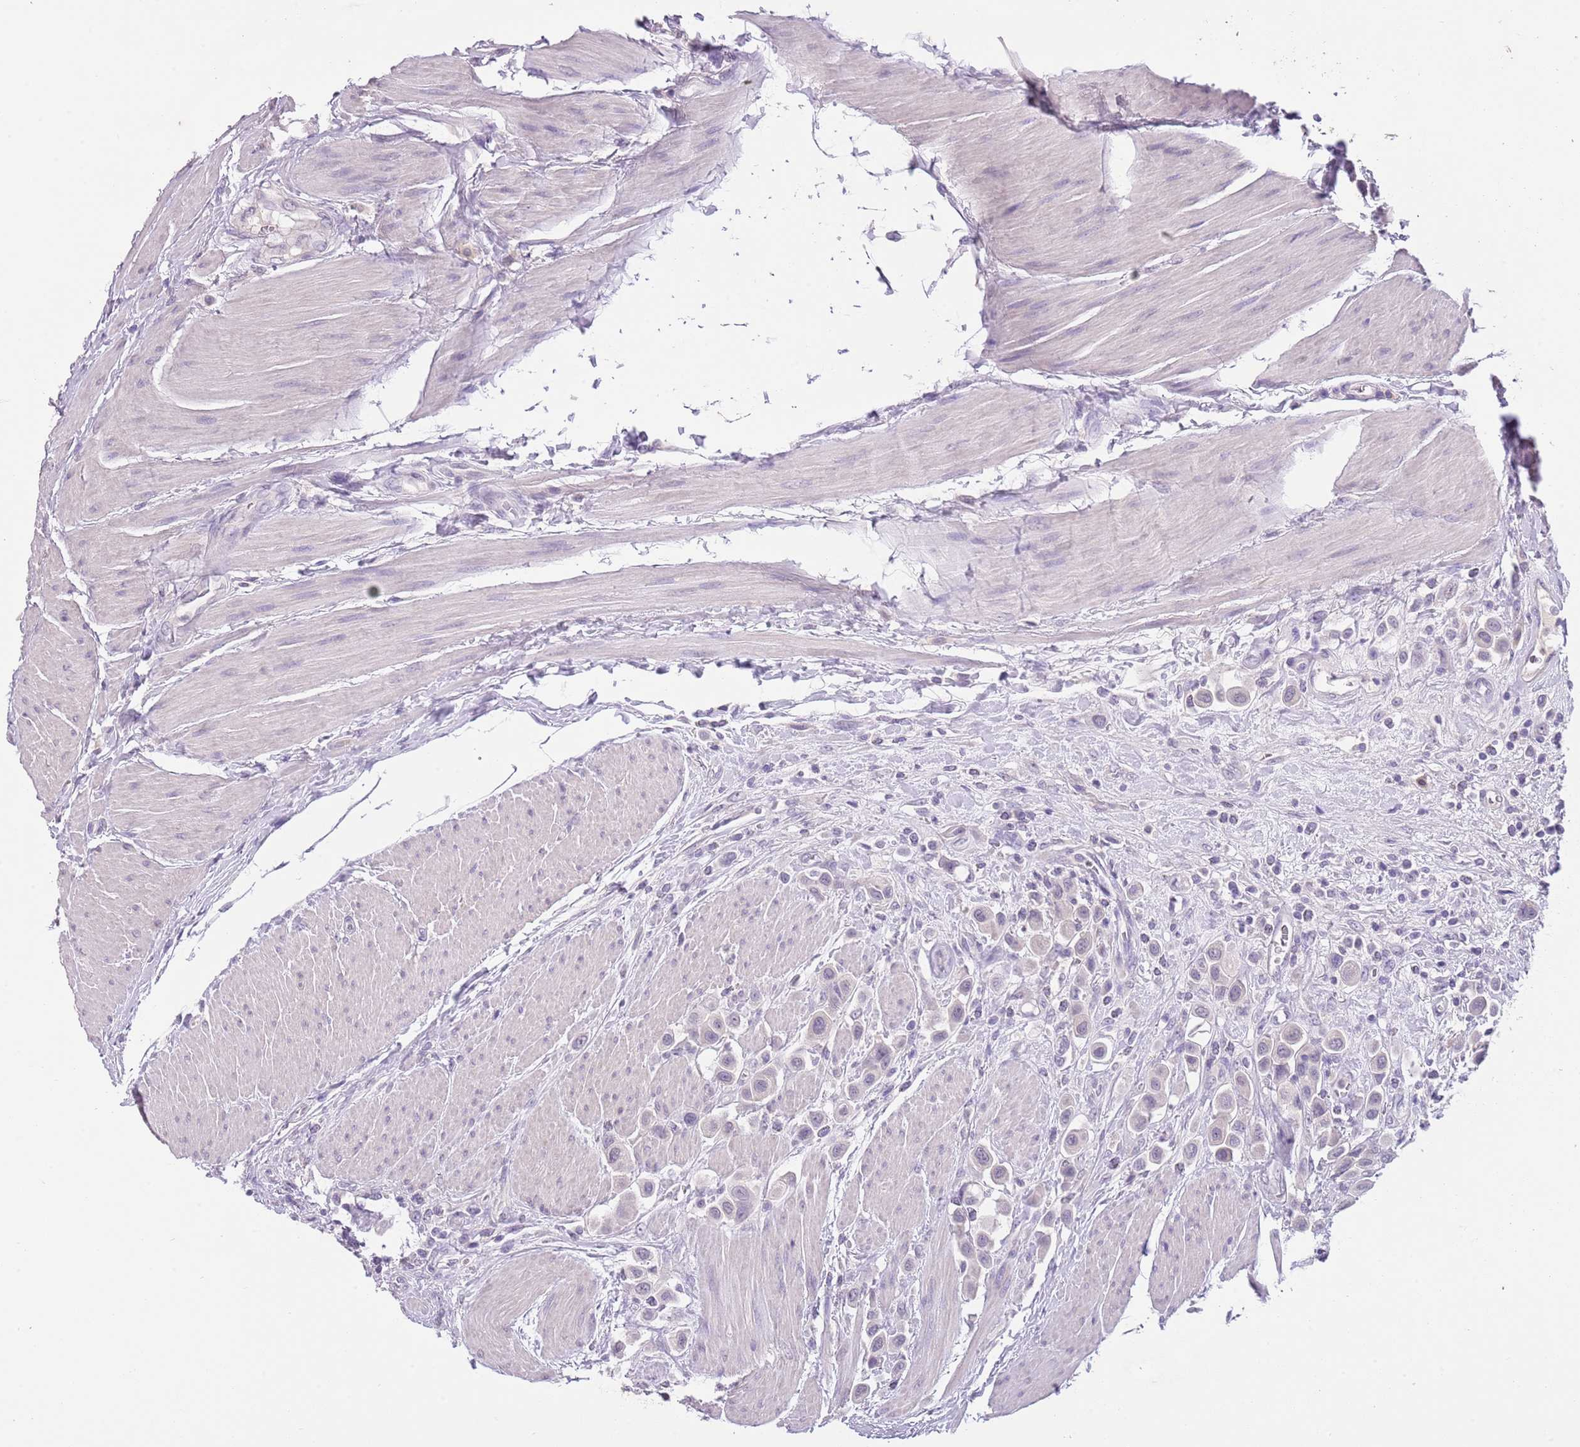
{"staining": {"intensity": "negative", "quantity": "none", "location": "none"}, "tissue": "urothelial cancer", "cell_type": "Tumor cells", "image_type": "cancer", "snomed": [{"axis": "morphology", "description": "Urothelial carcinoma, High grade"}, {"axis": "topography", "description": "Urinary bladder"}], "caption": "Immunohistochemistry (IHC) of high-grade urothelial carcinoma reveals no positivity in tumor cells.", "gene": "SLC35E3", "patient": {"sex": "male", "age": 50}}